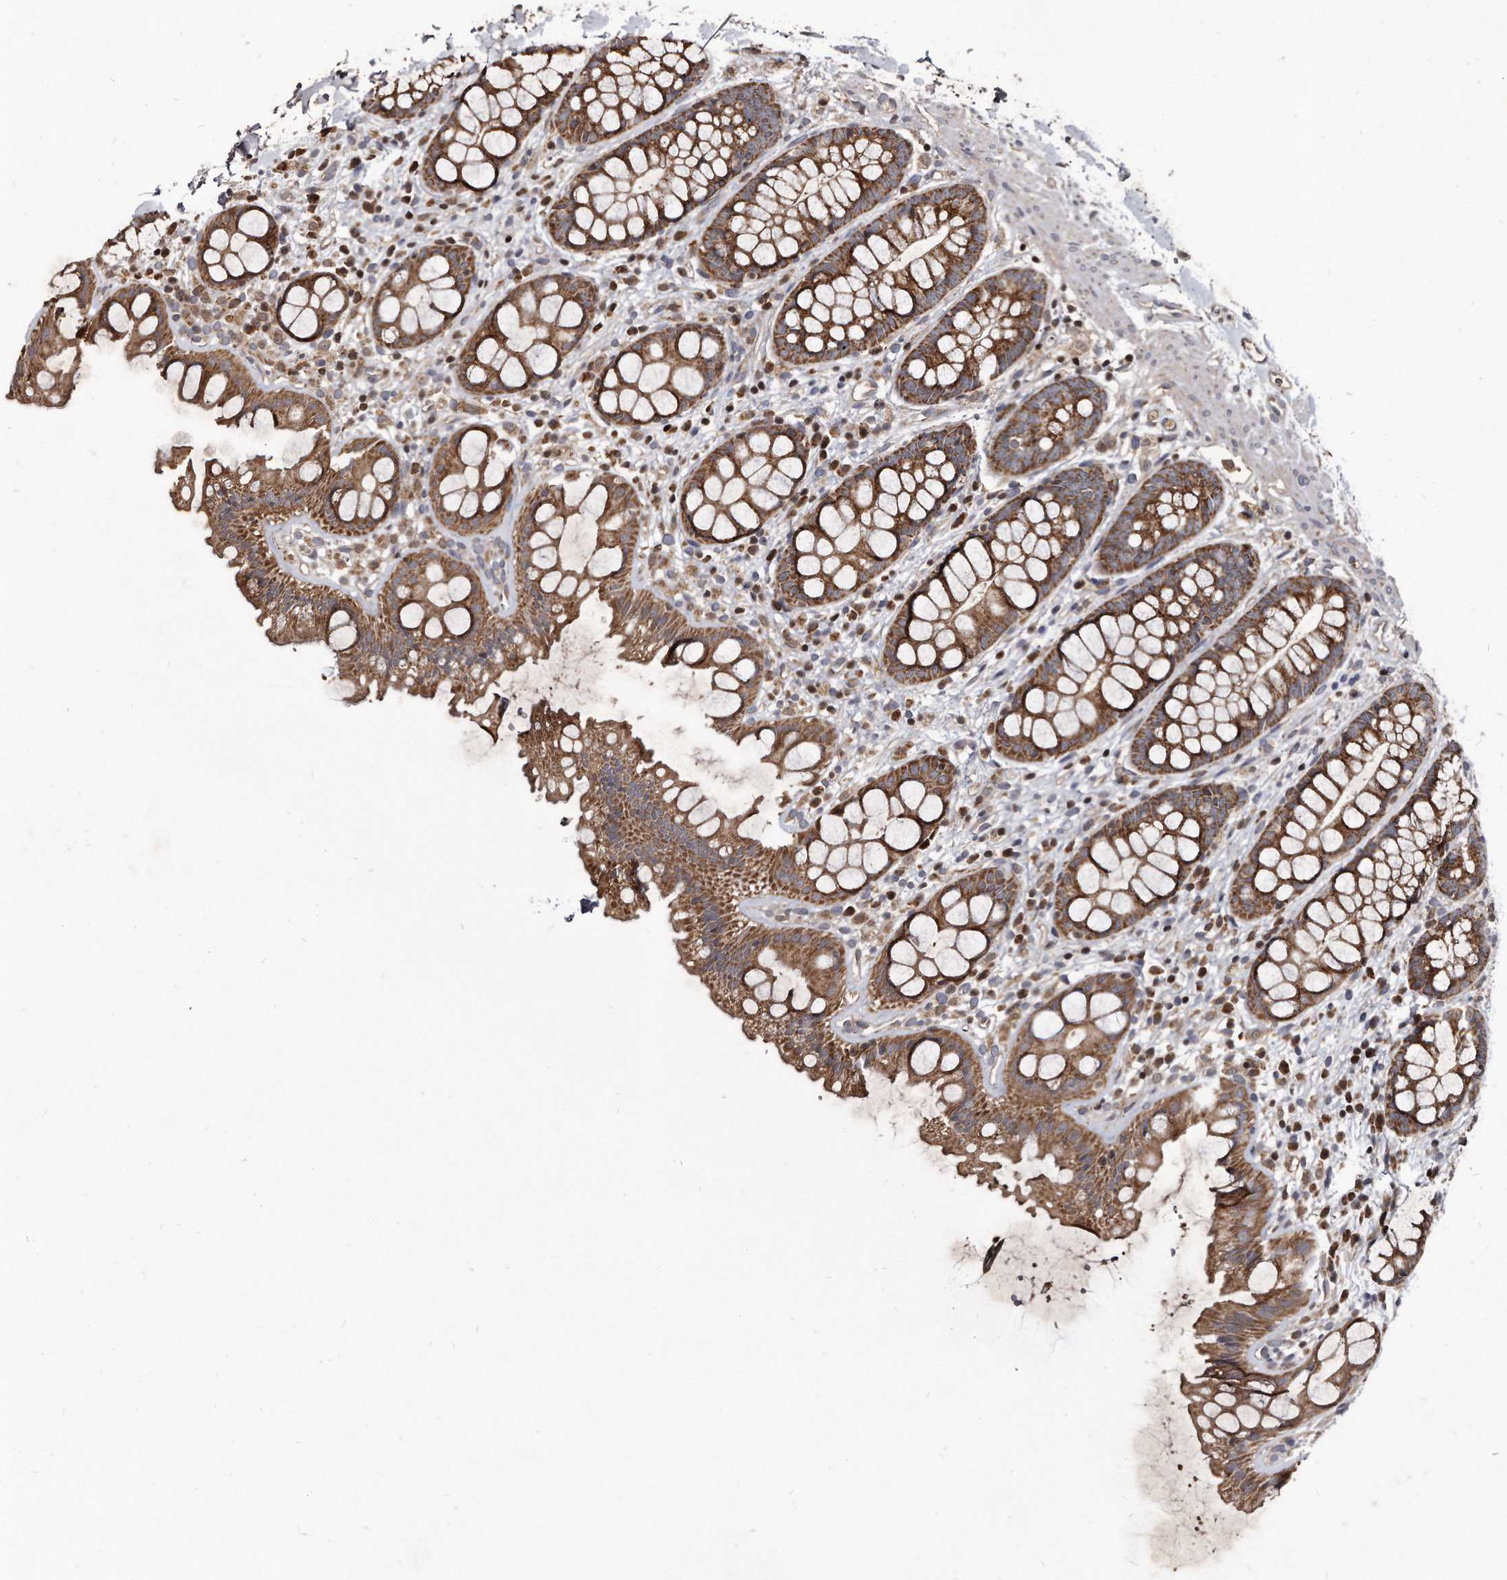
{"staining": {"intensity": "moderate", "quantity": ">75%", "location": "cytoplasmic/membranous"}, "tissue": "rectum", "cell_type": "Glandular cells", "image_type": "normal", "snomed": [{"axis": "morphology", "description": "Normal tissue, NOS"}, {"axis": "topography", "description": "Rectum"}], "caption": "Human rectum stained with a brown dye exhibits moderate cytoplasmic/membranous positive staining in approximately >75% of glandular cells.", "gene": "FAM136A", "patient": {"sex": "female", "age": 65}}